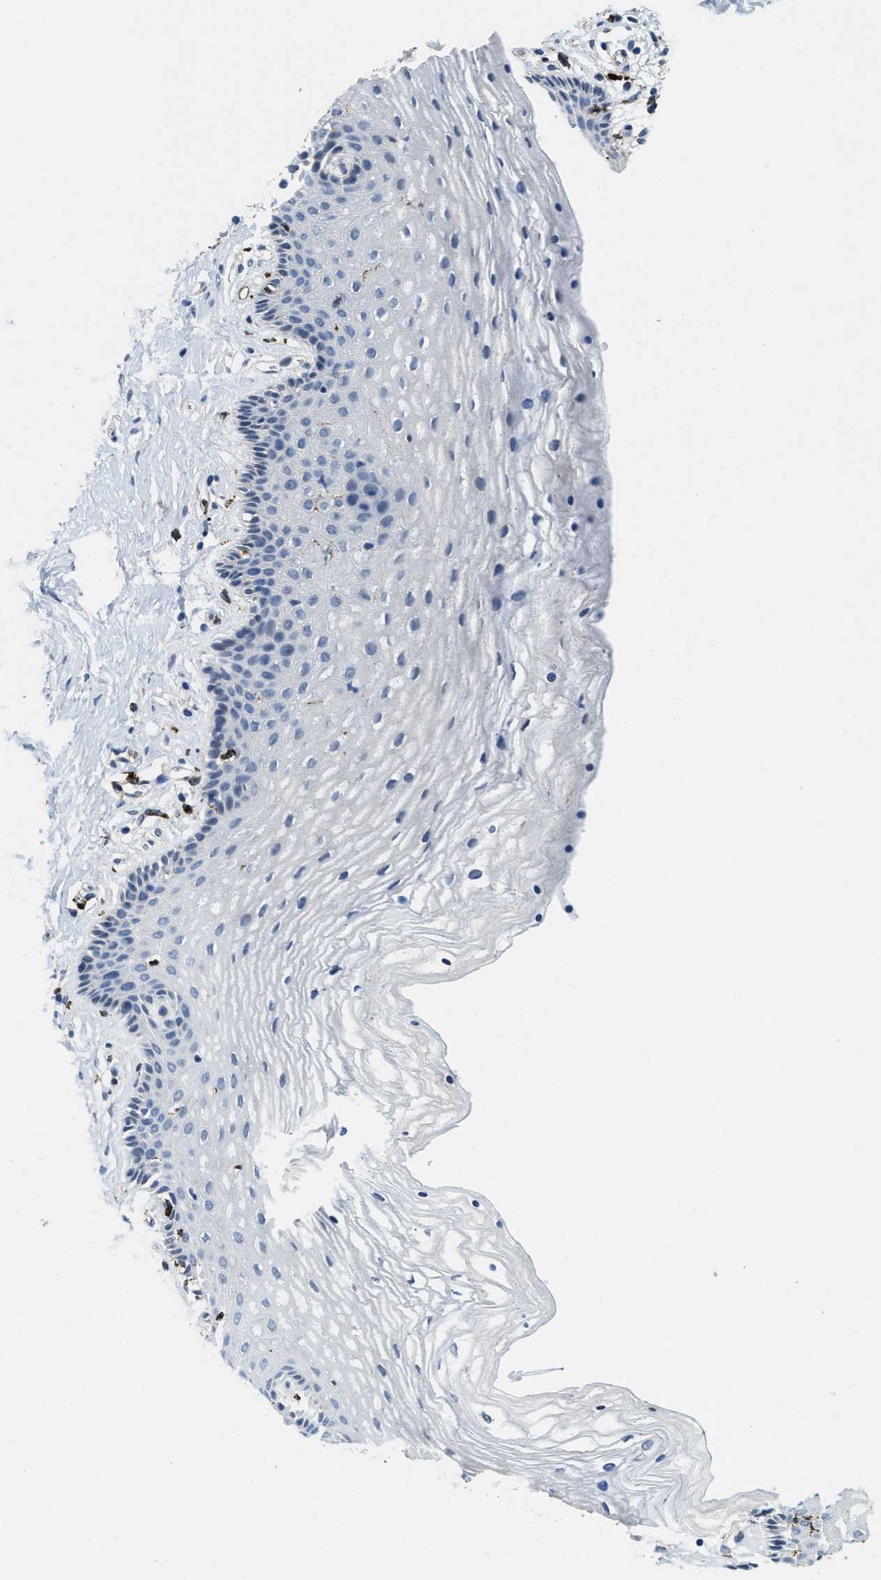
{"staining": {"intensity": "negative", "quantity": "none", "location": "none"}, "tissue": "vagina", "cell_type": "Squamous epithelial cells", "image_type": "normal", "snomed": [{"axis": "morphology", "description": "Normal tissue, NOS"}, {"axis": "topography", "description": "Vagina"}], "caption": "Immunohistochemical staining of benign human vagina displays no significant expression in squamous epithelial cells. (DAB (3,3'-diaminobenzidine) IHC visualized using brightfield microscopy, high magnification).", "gene": "BMPR2", "patient": {"sex": "female", "age": 32}}